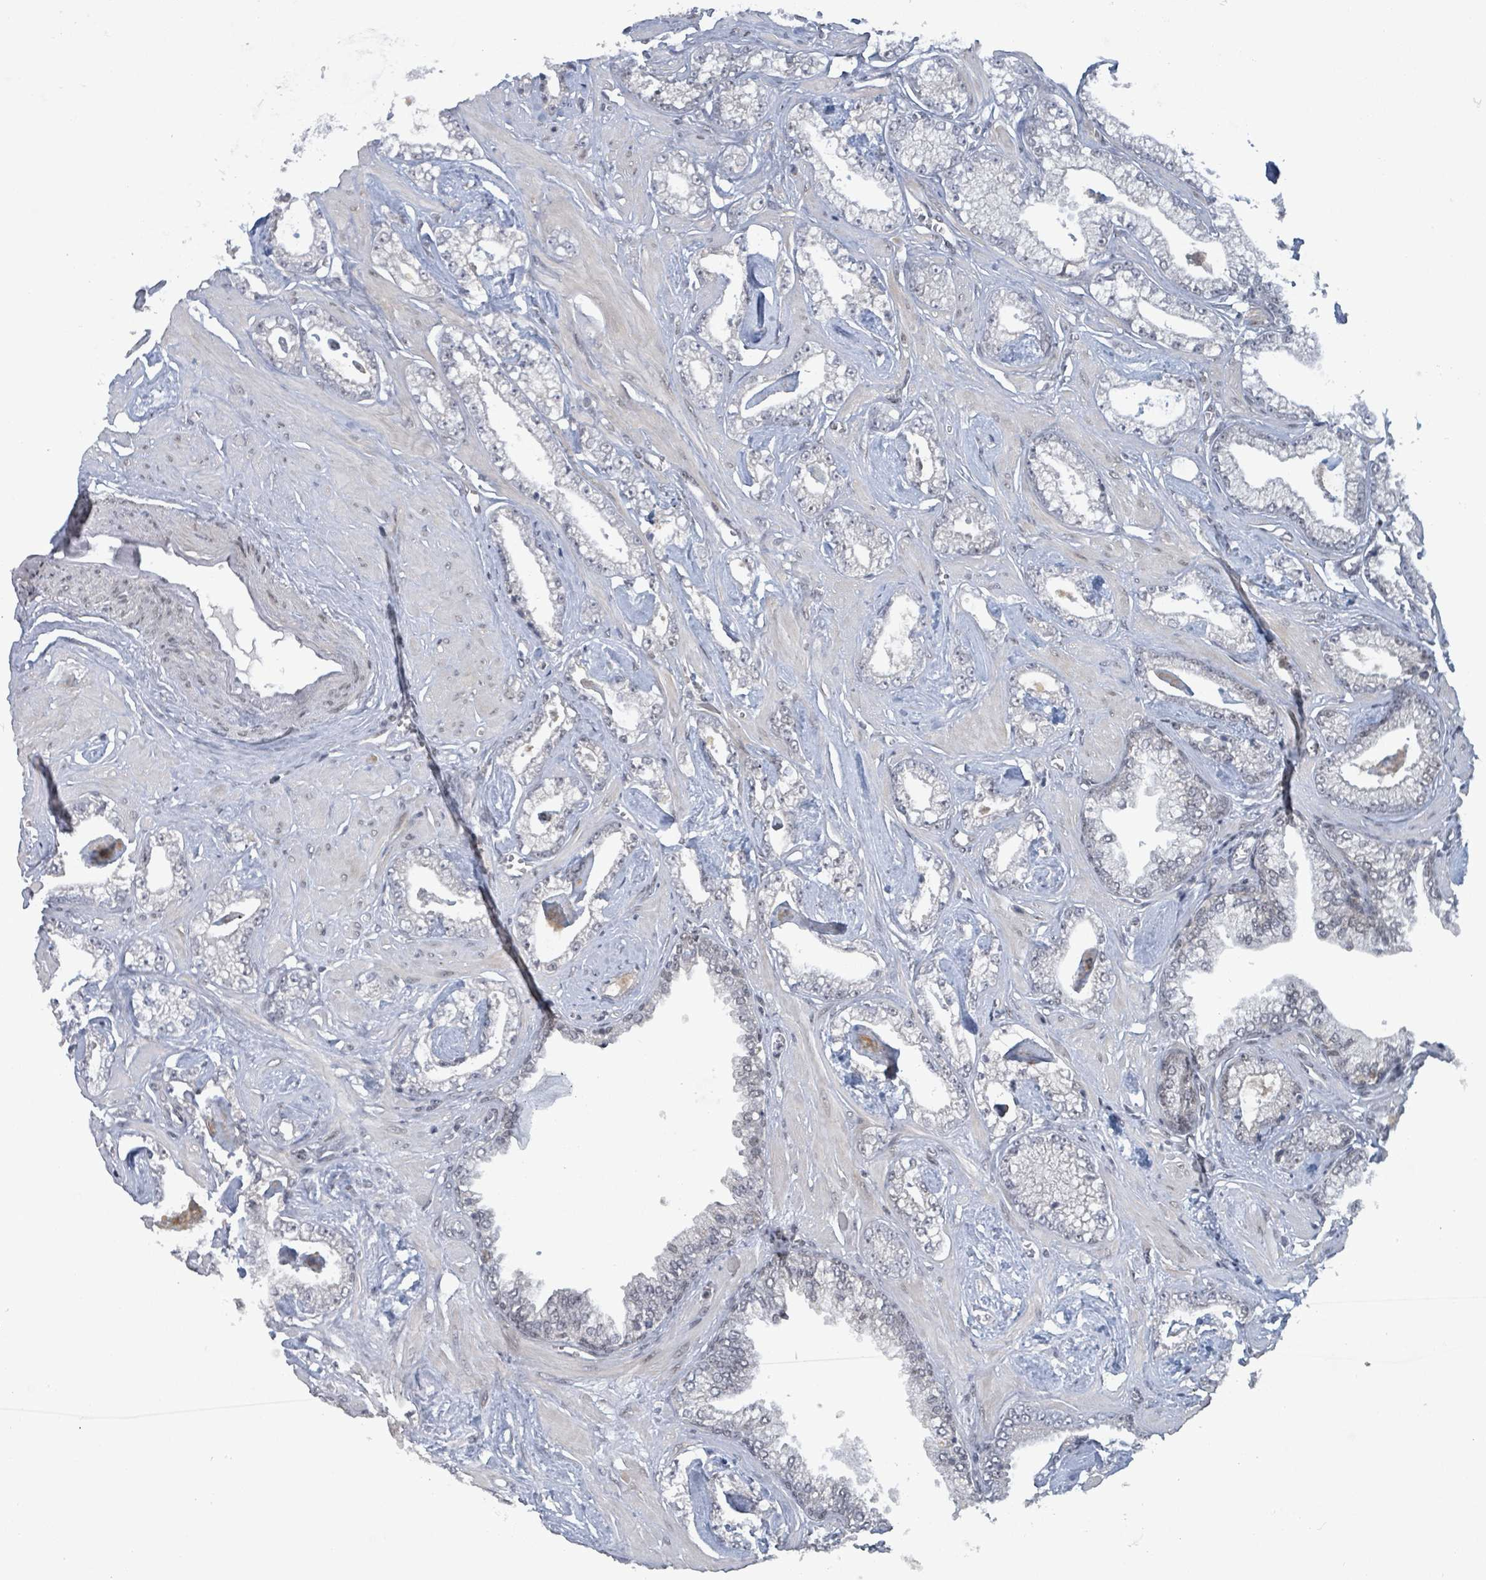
{"staining": {"intensity": "negative", "quantity": "none", "location": "none"}, "tissue": "prostate cancer", "cell_type": "Tumor cells", "image_type": "cancer", "snomed": [{"axis": "morphology", "description": "Adenocarcinoma, Low grade"}, {"axis": "topography", "description": "Prostate"}], "caption": "This is an immunohistochemistry histopathology image of human adenocarcinoma (low-grade) (prostate). There is no expression in tumor cells.", "gene": "BANP", "patient": {"sex": "male", "age": 60}}